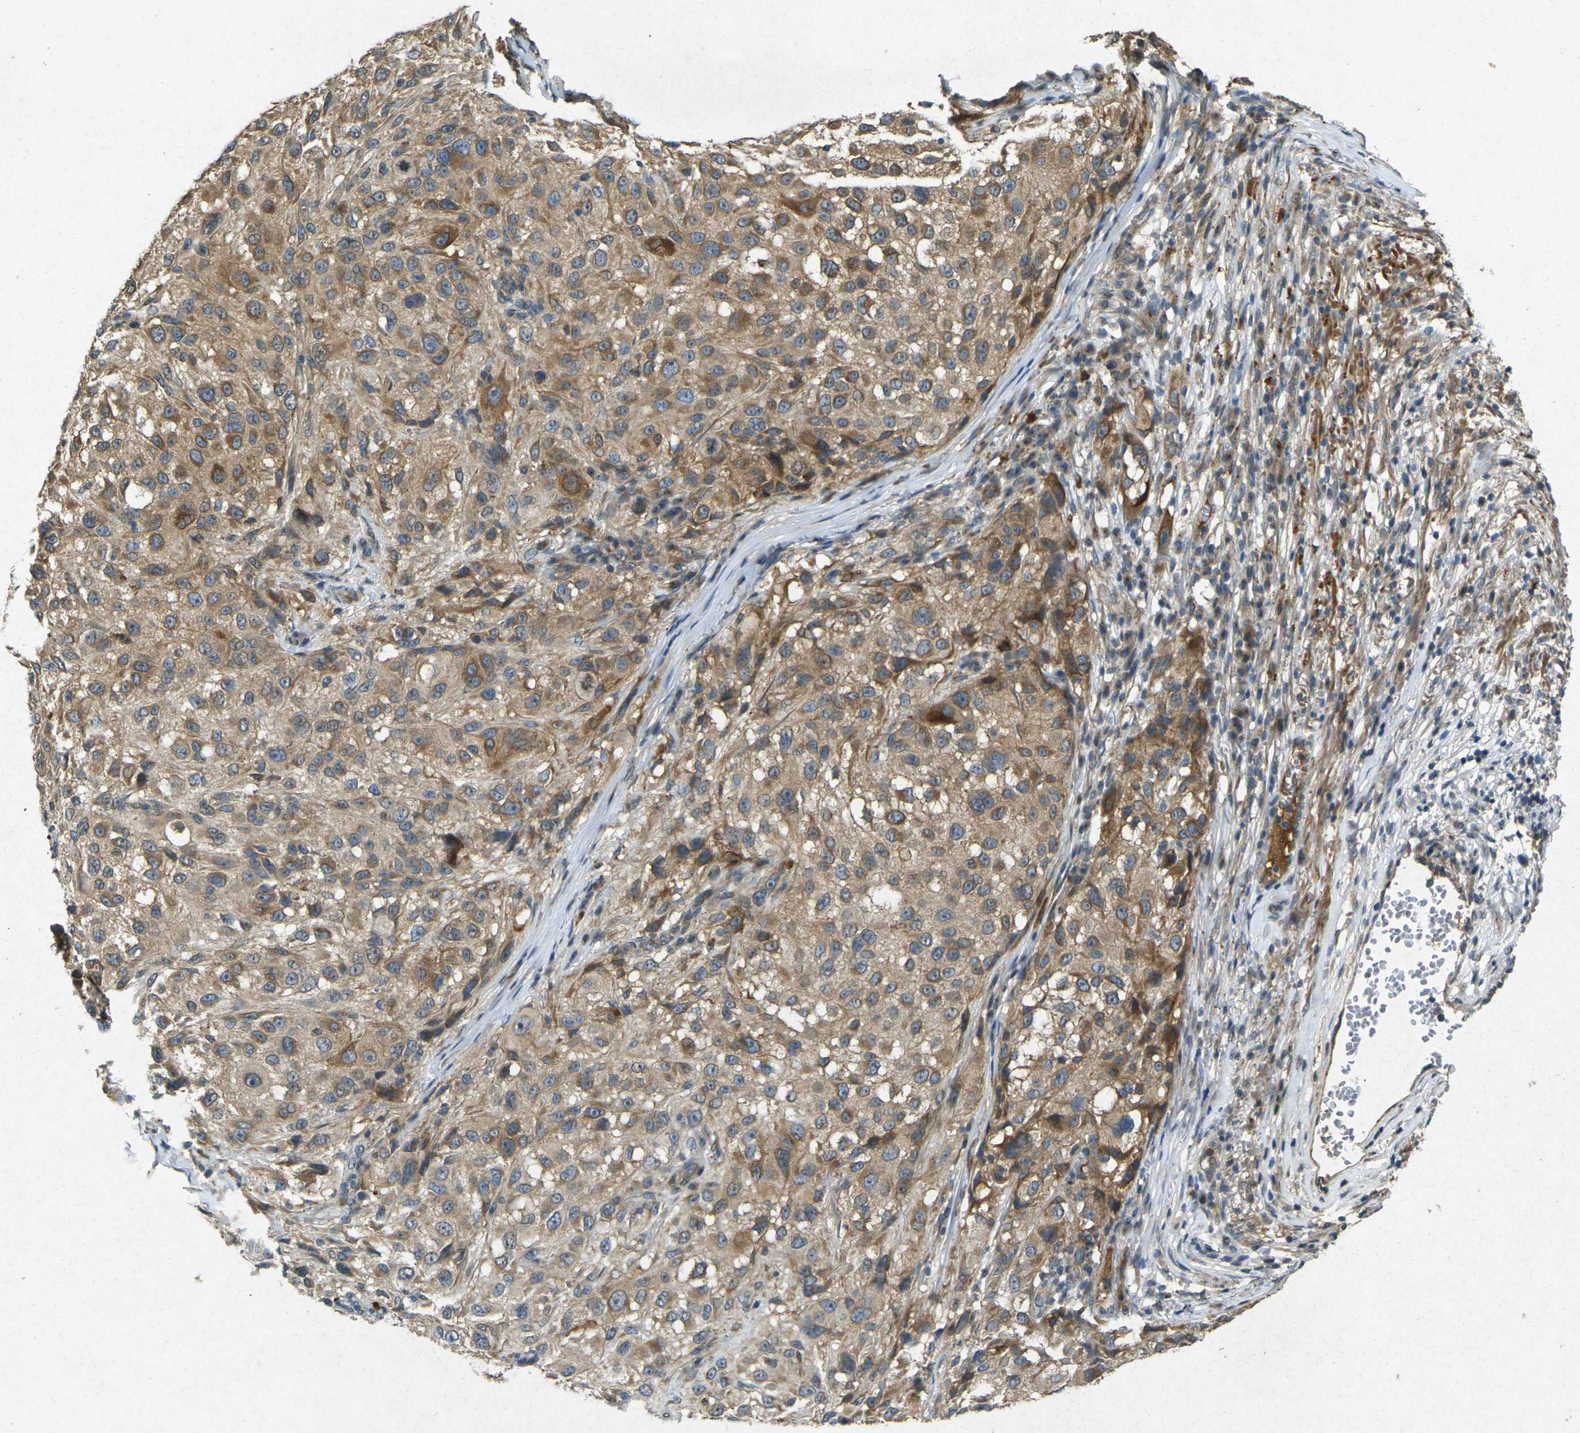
{"staining": {"intensity": "moderate", "quantity": ">75%", "location": "cytoplasmic/membranous"}, "tissue": "melanoma", "cell_type": "Tumor cells", "image_type": "cancer", "snomed": [{"axis": "morphology", "description": "Necrosis, NOS"}, {"axis": "morphology", "description": "Malignant melanoma, NOS"}, {"axis": "topography", "description": "Skin"}], "caption": "Tumor cells reveal moderate cytoplasmic/membranous positivity in approximately >75% of cells in malignant melanoma. The staining is performed using DAB (3,3'-diaminobenzidine) brown chromogen to label protein expression. The nuclei are counter-stained blue using hematoxylin.", "gene": "RGMA", "patient": {"sex": "female", "age": 87}}